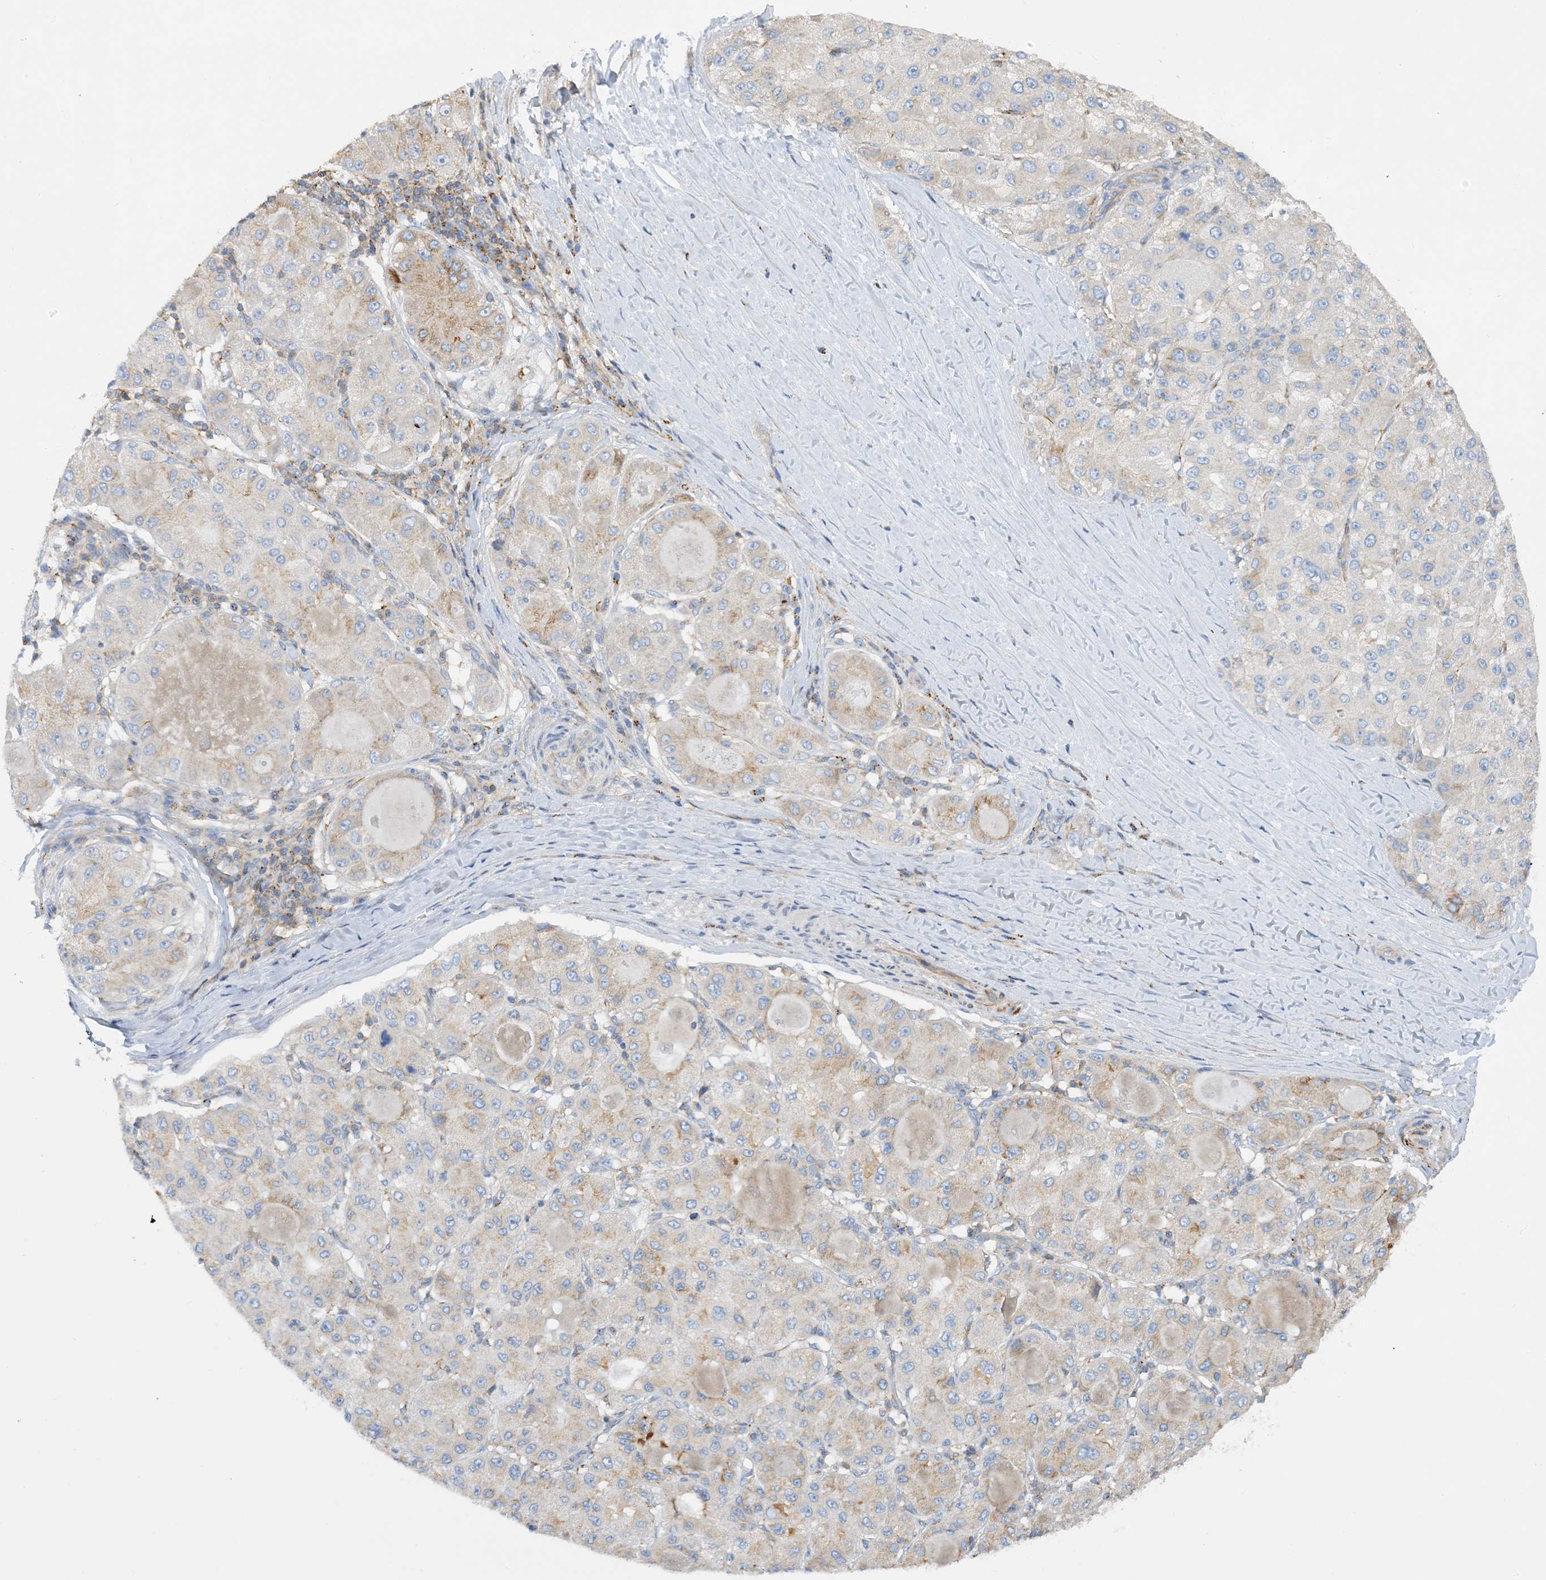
{"staining": {"intensity": "weak", "quantity": "<25%", "location": "cytoplasmic/membranous"}, "tissue": "liver cancer", "cell_type": "Tumor cells", "image_type": "cancer", "snomed": [{"axis": "morphology", "description": "Carcinoma, Hepatocellular, NOS"}, {"axis": "topography", "description": "Liver"}], "caption": "Human liver hepatocellular carcinoma stained for a protein using immunohistochemistry (IHC) shows no positivity in tumor cells.", "gene": "CALHM5", "patient": {"sex": "male", "age": 80}}